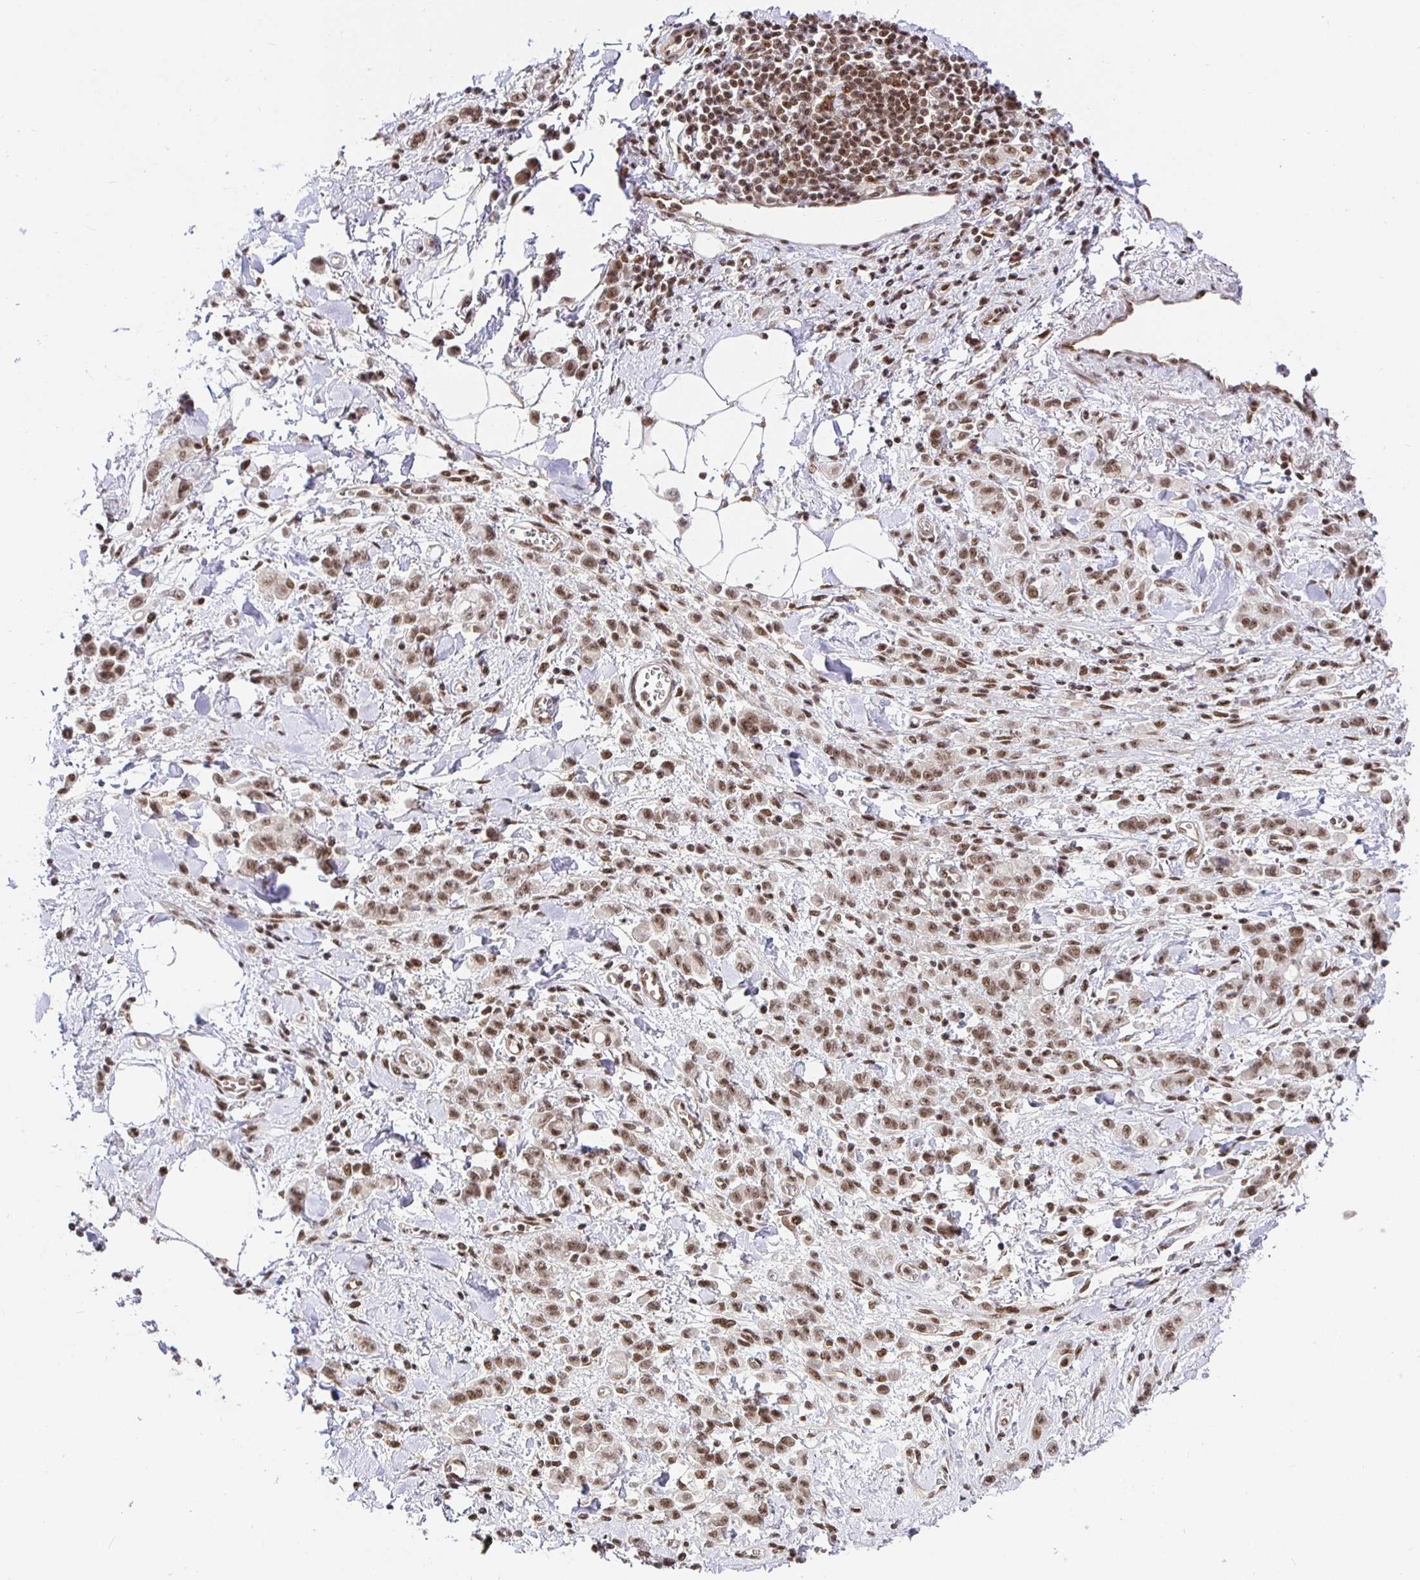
{"staining": {"intensity": "weak", "quantity": ">75%", "location": "nuclear"}, "tissue": "stomach cancer", "cell_type": "Tumor cells", "image_type": "cancer", "snomed": [{"axis": "morphology", "description": "Adenocarcinoma, NOS"}, {"axis": "topography", "description": "Stomach"}], "caption": "This histopathology image demonstrates IHC staining of stomach adenocarcinoma, with low weak nuclear positivity in approximately >75% of tumor cells.", "gene": "USF1", "patient": {"sex": "male", "age": 77}}